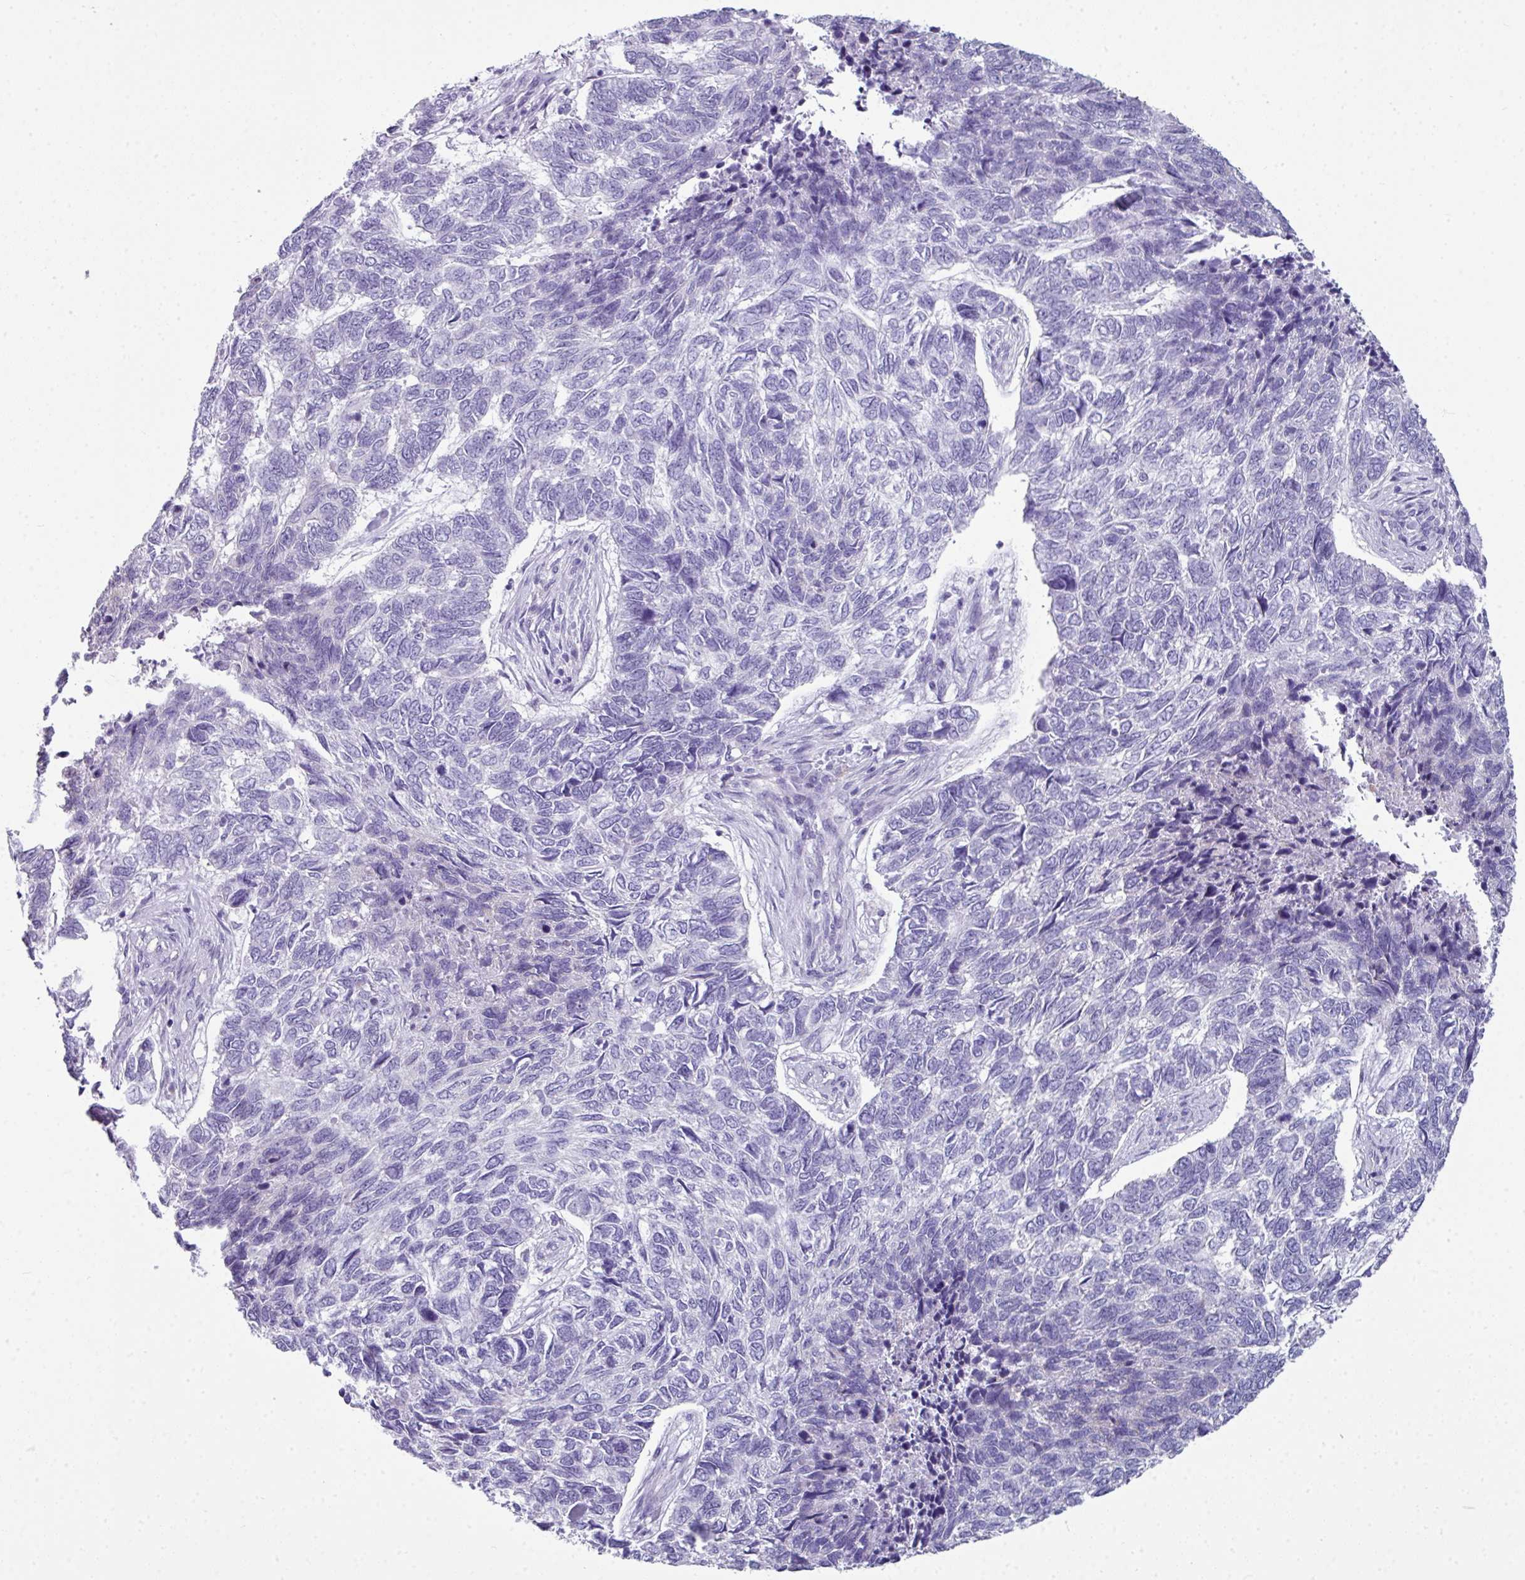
{"staining": {"intensity": "negative", "quantity": "none", "location": "none"}, "tissue": "skin cancer", "cell_type": "Tumor cells", "image_type": "cancer", "snomed": [{"axis": "morphology", "description": "Basal cell carcinoma"}, {"axis": "topography", "description": "Skin"}], "caption": "An IHC micrograph of basal cell carcinoma (skin) is shown. There is no staining in tumor cells of basal cell carcinoma (skin).", "gene": "ABCC5", "patient": {"sex": "female", "age": 65}}